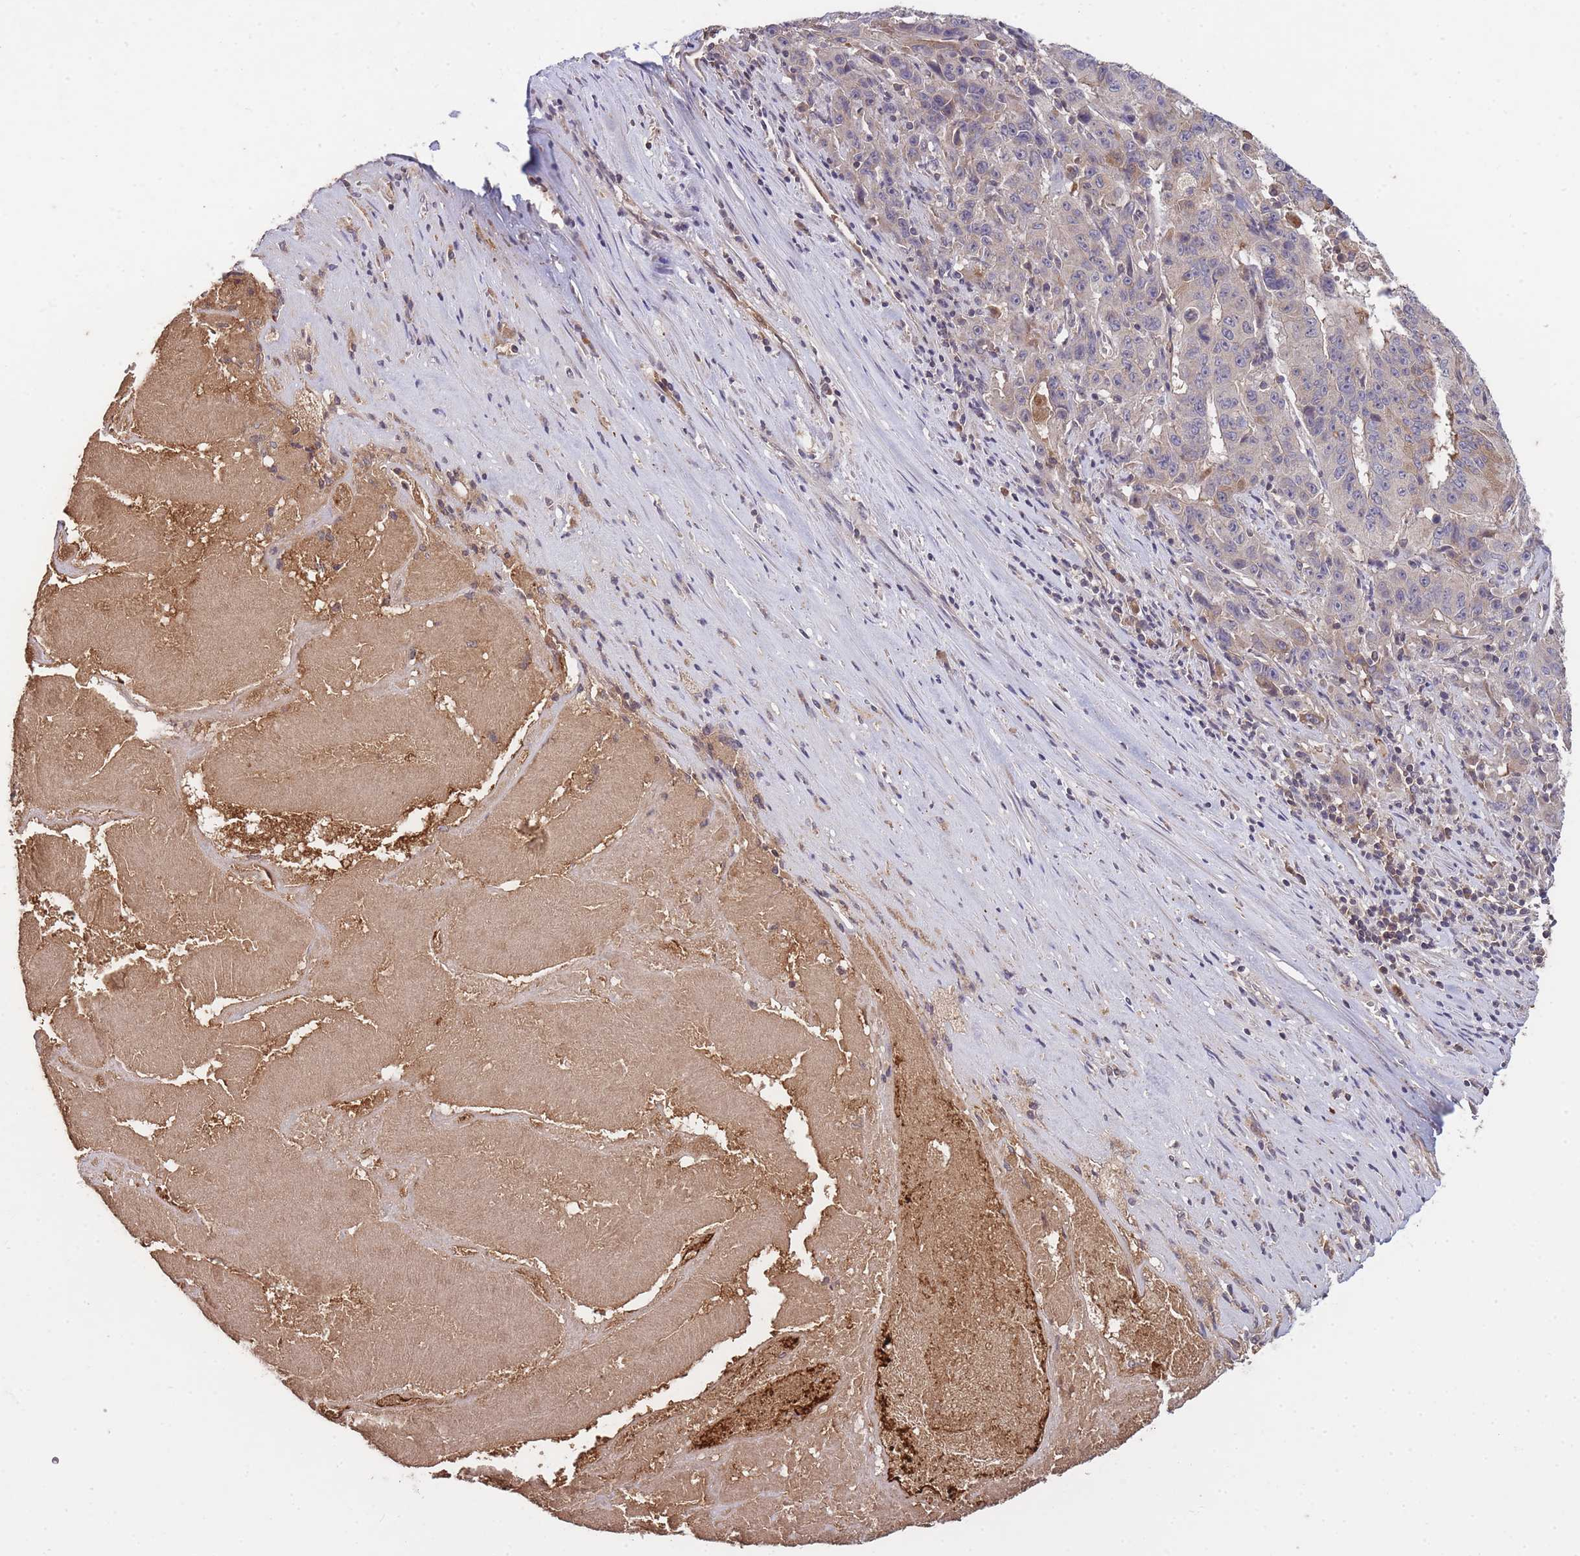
{"staining": {"intensity": "negative", "quantity": "none", "location": "none"}, "tissue": "pancreatic cancer", "cell_type": "Tumor cells", "image_type": "cancer", "snomed": [{"axis": "morphology", "description": "Adenocarcinoma, NOS"}, {"axis": "topography", "description": "Pancreas"}], "caption": "Immunohistochemical staining of pancreatic cancer exhibits no significant positivity in tumor cells. (DAB immunohistochemistry, high magnification).", "gene": "RALGDS", "patient": {"sex": "male", "age": 63}}